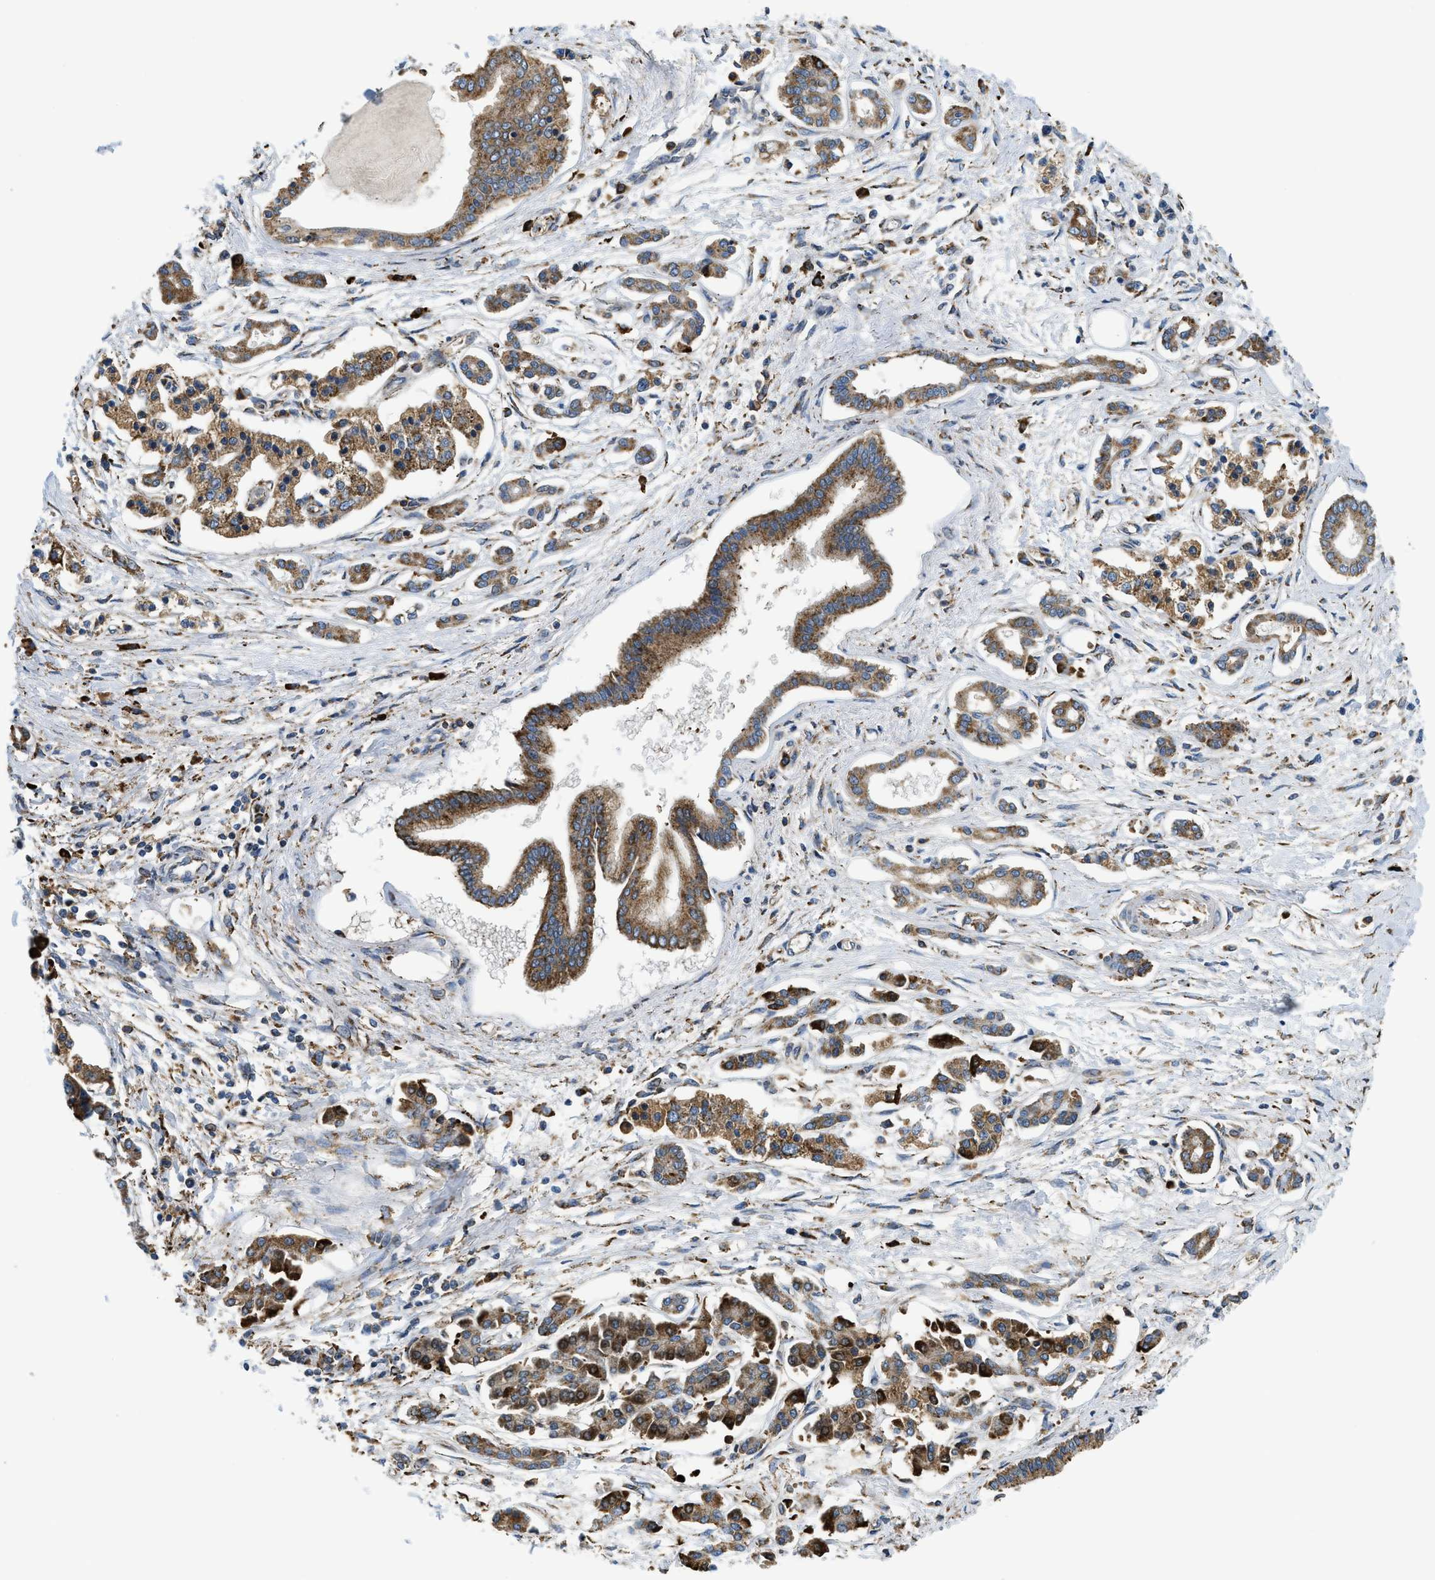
{"staining": {"intensity": "moderate", "quantity": ">75%", "location": "cytoplasmic/membranous"}, "tissue": "pancreatic cancer", "cell_type": "Tumor cells", "image_type": "cancer", "snomed": [{"axis": "morphology", "description": "Adenocarcinoma, NOS"}, {"axis": "topography", "description": "Pancreas"}], "caption": "A micrograph of human pancreatic cancer stained for a protein shows moderate cytoplasmic/membranous brown staining in tumor cells.", "gene": "CSPG4", "patient": {"sex": "male", "age": 56}}